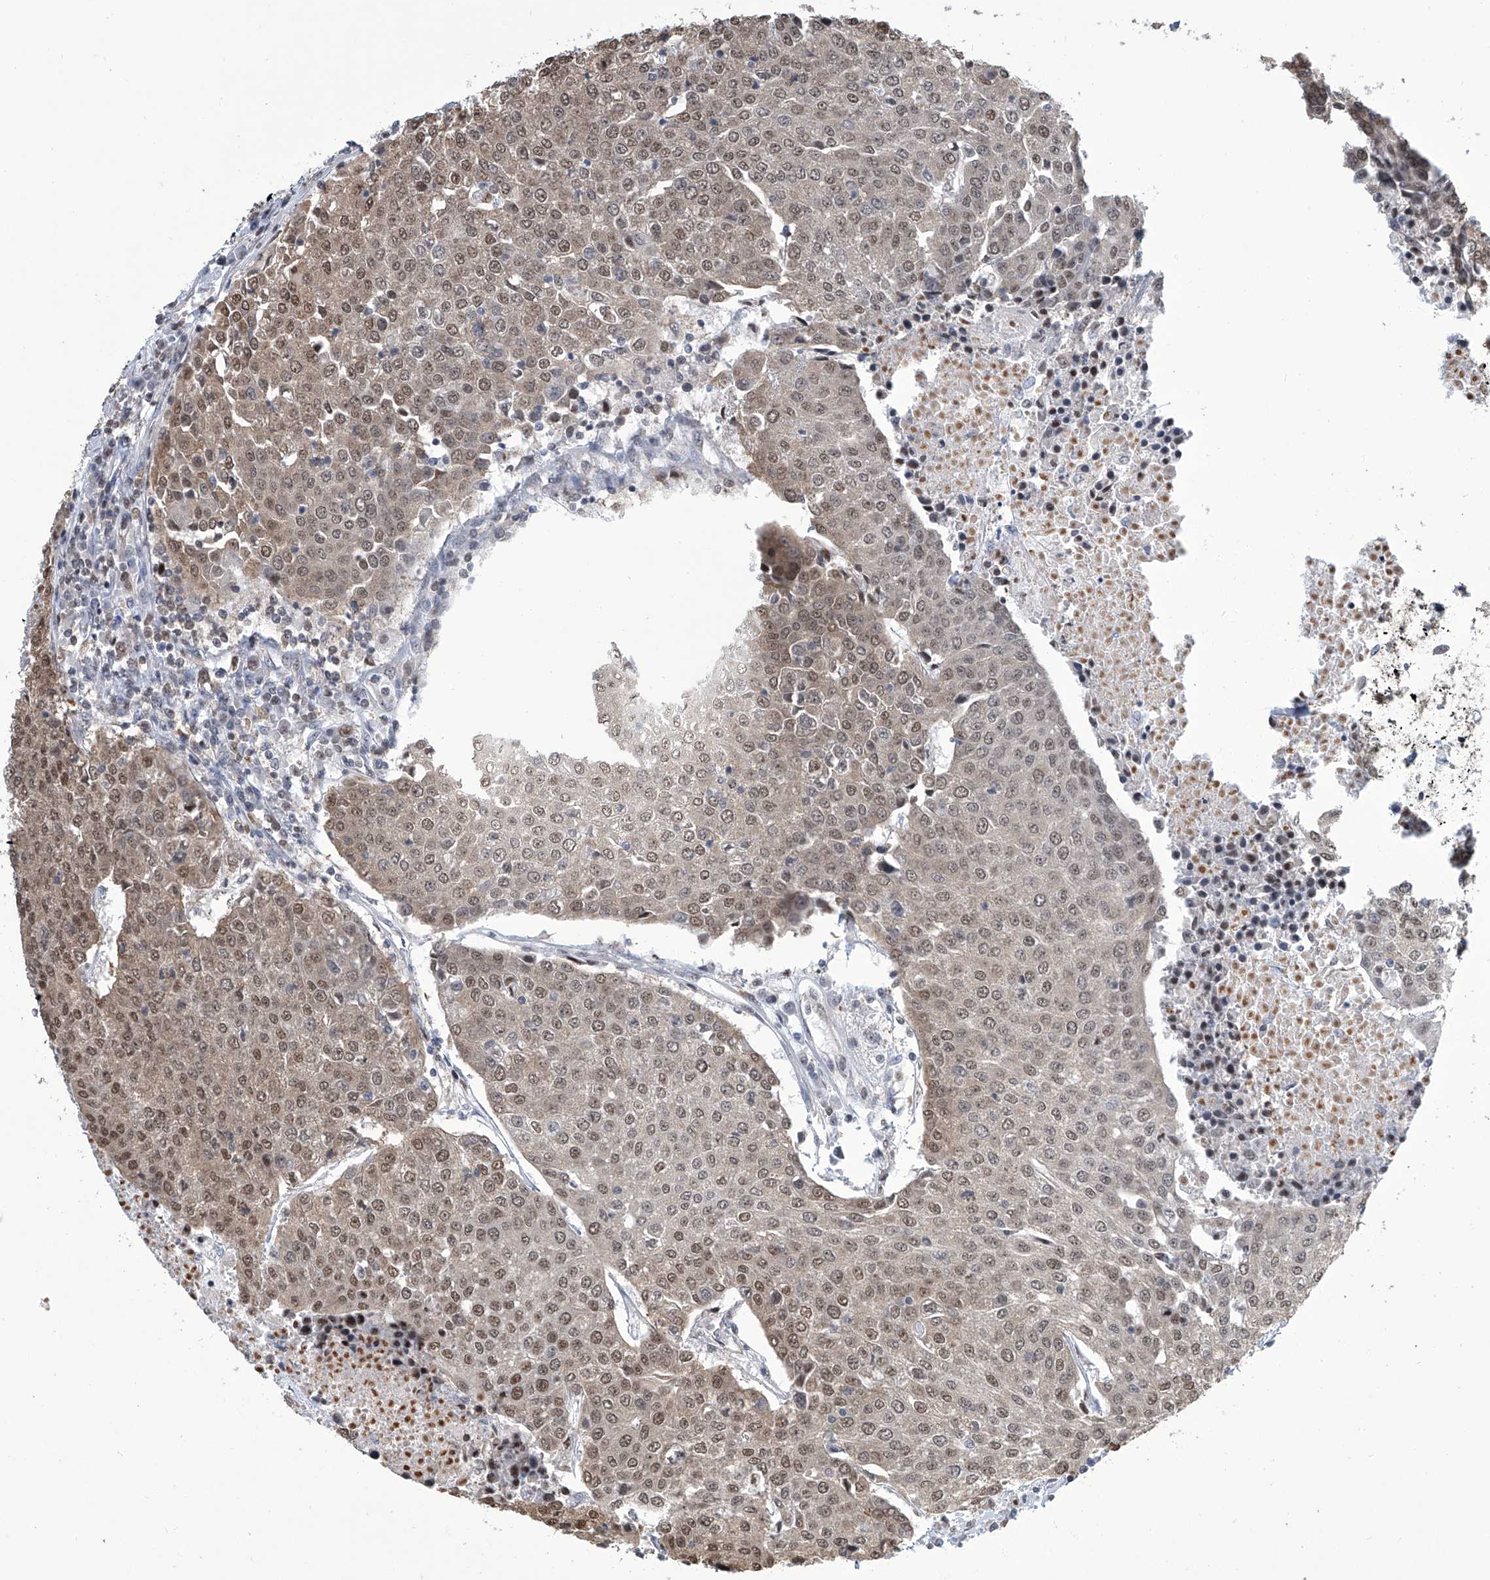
{"staining": {"intensity": "moderate", "quantity": ">75%", "location": "nuclear"}, "tissue": "urothelial cancer", "cell_type": "Tumor cells", "image_type": "cancer", "snomed": [{"axis": "morphology", "description": "Urothelial carcinoma, High grade"}, {"axis": "topography", "description": "Urinary bladder"}], "caption": "Urothelial carcinoma (high-grade) stained for a protein exhibits moderate nuclear positivity in tumor cells.", "gene": "SREBF2", "patient": {"sex": "female", "age": 85}}